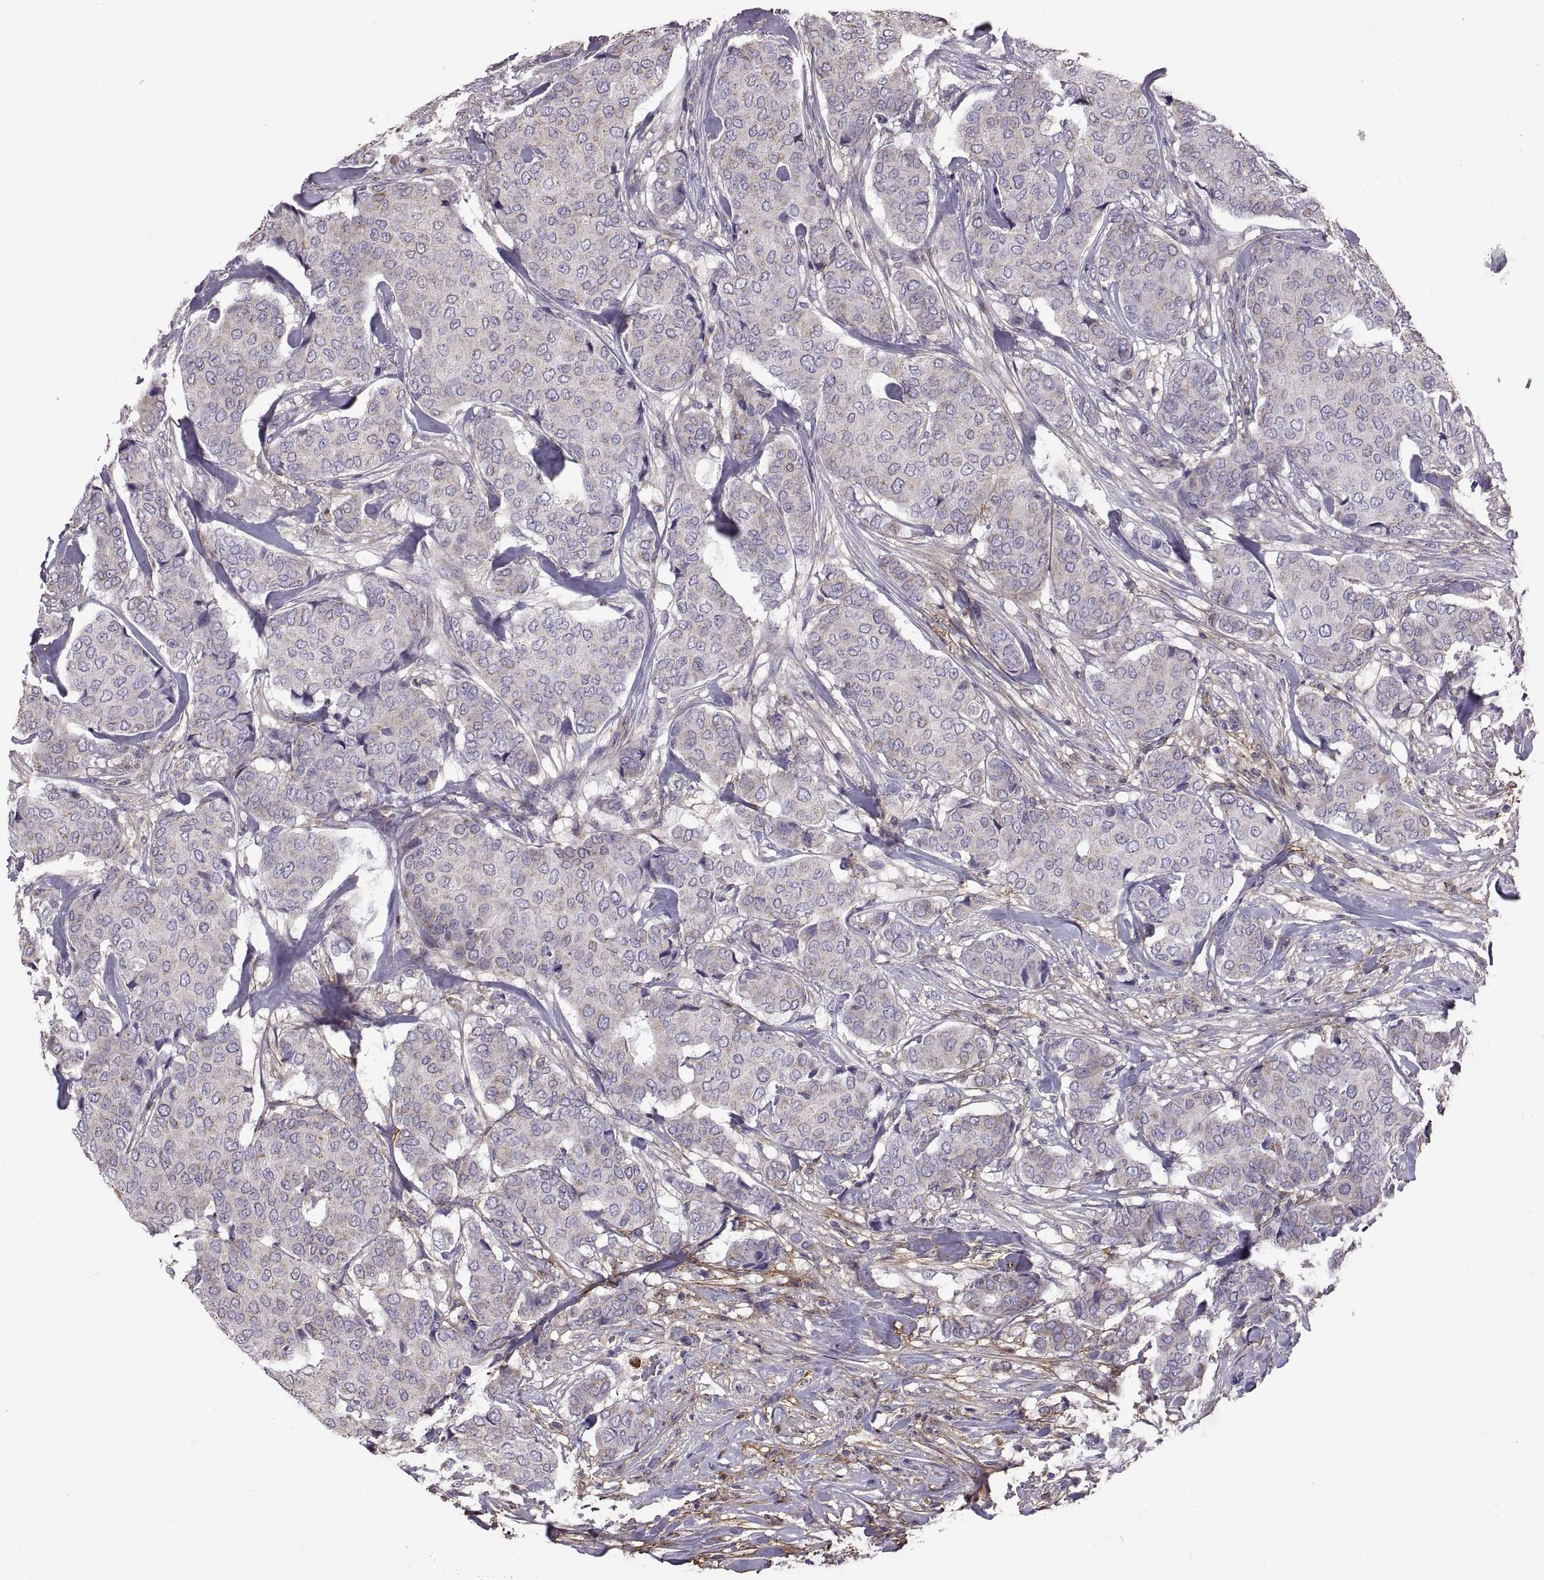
{"staining": {"intensity": "weak", "quantity": "<25%", "location": "cytoplasmic/membranous"}, "tissue": "breast cancer", "cell_type": "Tumor cells", "image_type": "cancer", "snomed": [{"axis": "morphology", "description": "Duct carcinoma"}, {"axis": "topography", "description": "Breast"}], "caption": "This is an immunohistochemistry micrograph of human infiltrating ductal carcinoma (breast). There is no staining in tumor cells.", "gene": "EMILIN2", "patient": {"sex": "female", "age": 75}}